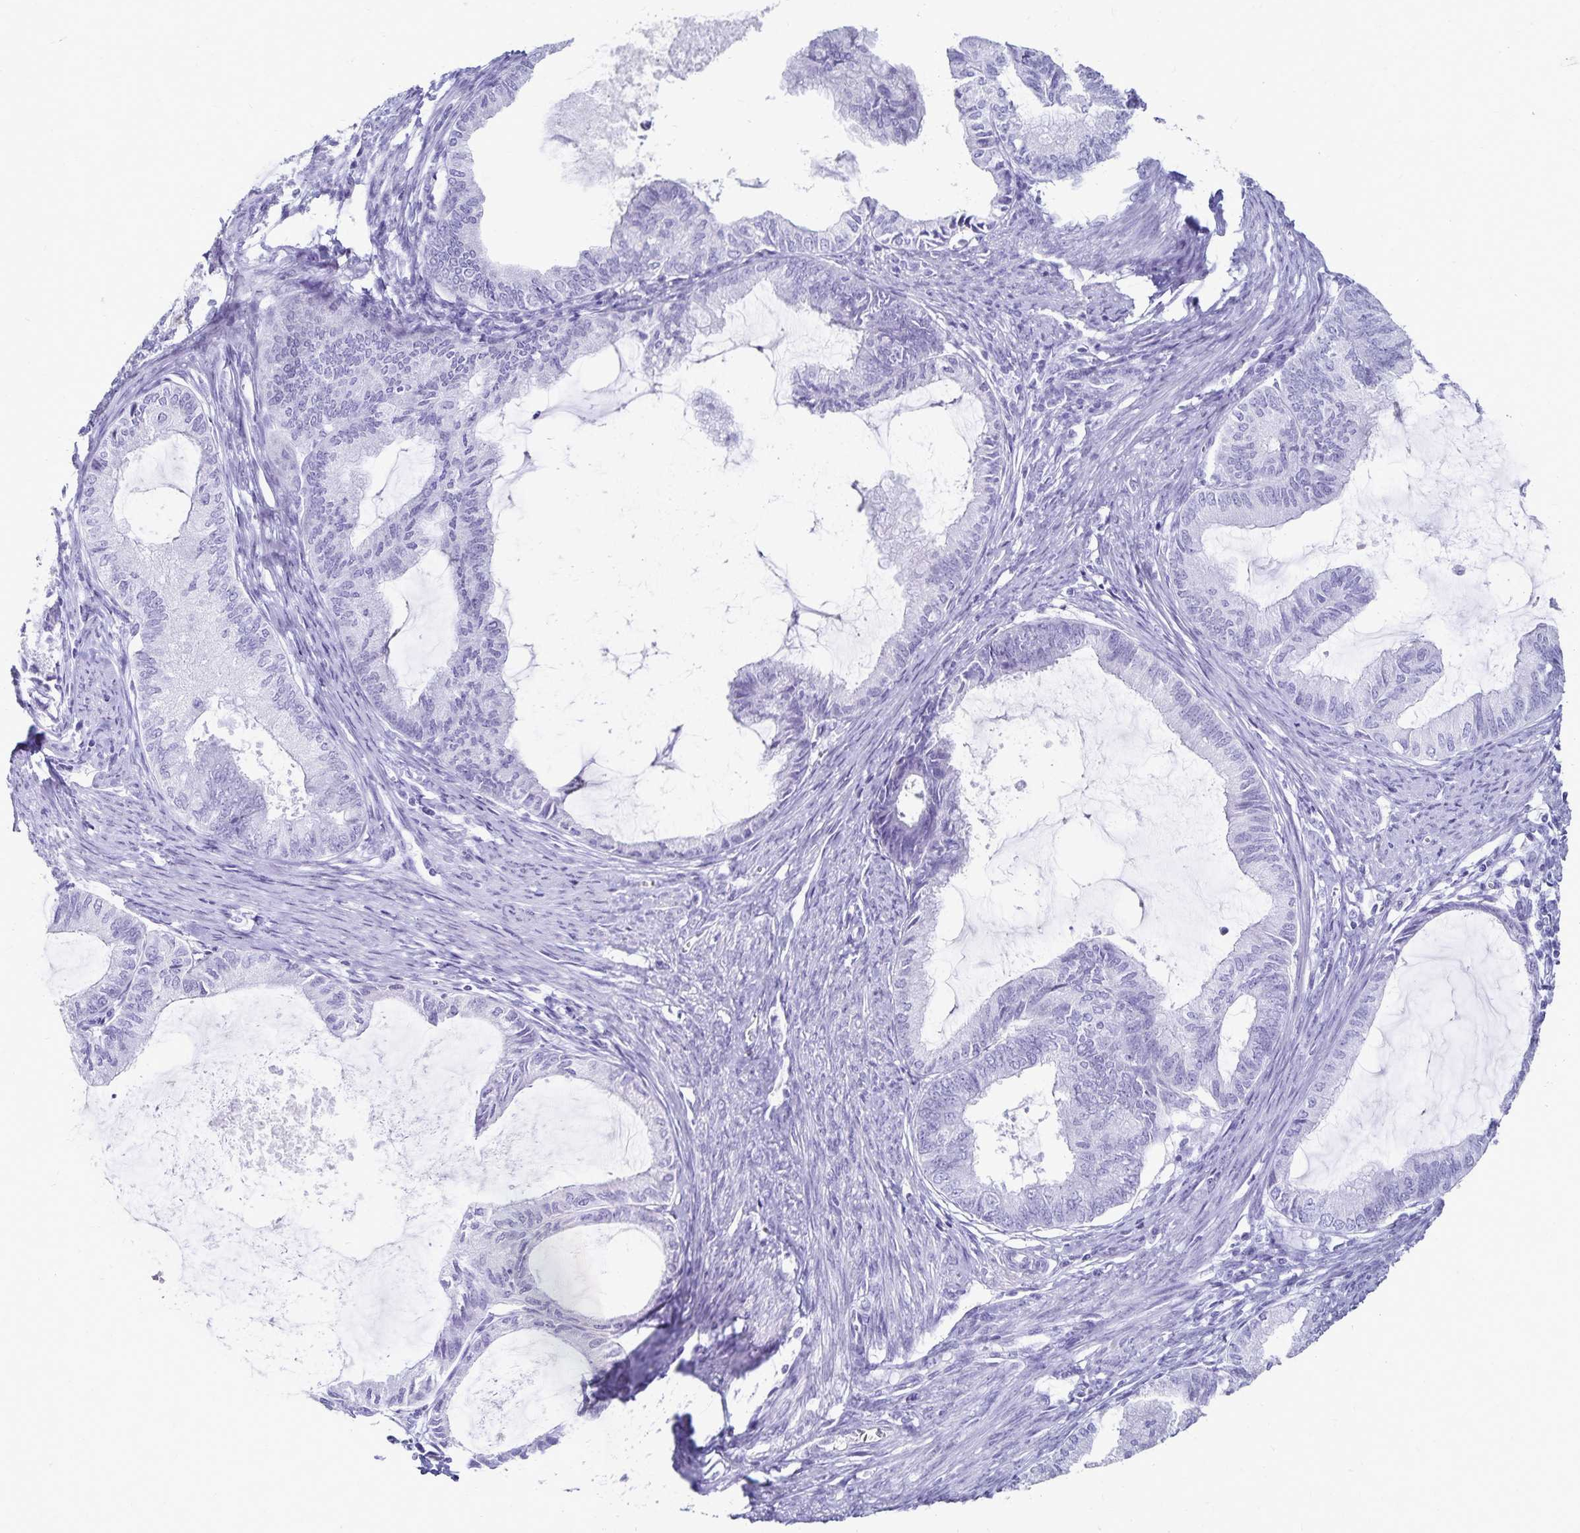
{"staining": {"intensity": "negative", "quantity": "none", "location": "none"}, "tissue": "endometrial cancer", "cell_type": "Tumor cells", "image_type": "cancer", "snomed": [{"axis": "morphology", "description": "Adenocarcinoma, NOS"}, {"axis": "topography", "description": "Endometrium"}], "caption": "Immunohistochemical staining of human endometrial adenocarcinoma demonstrates no significant expression in tumor cells. (Brightfield microscopy of DAB (3,3'-diaminobenzidine) IHC at high magnification).", "gene": "GIP", "patient": {"sex": "female", "age": 86}}